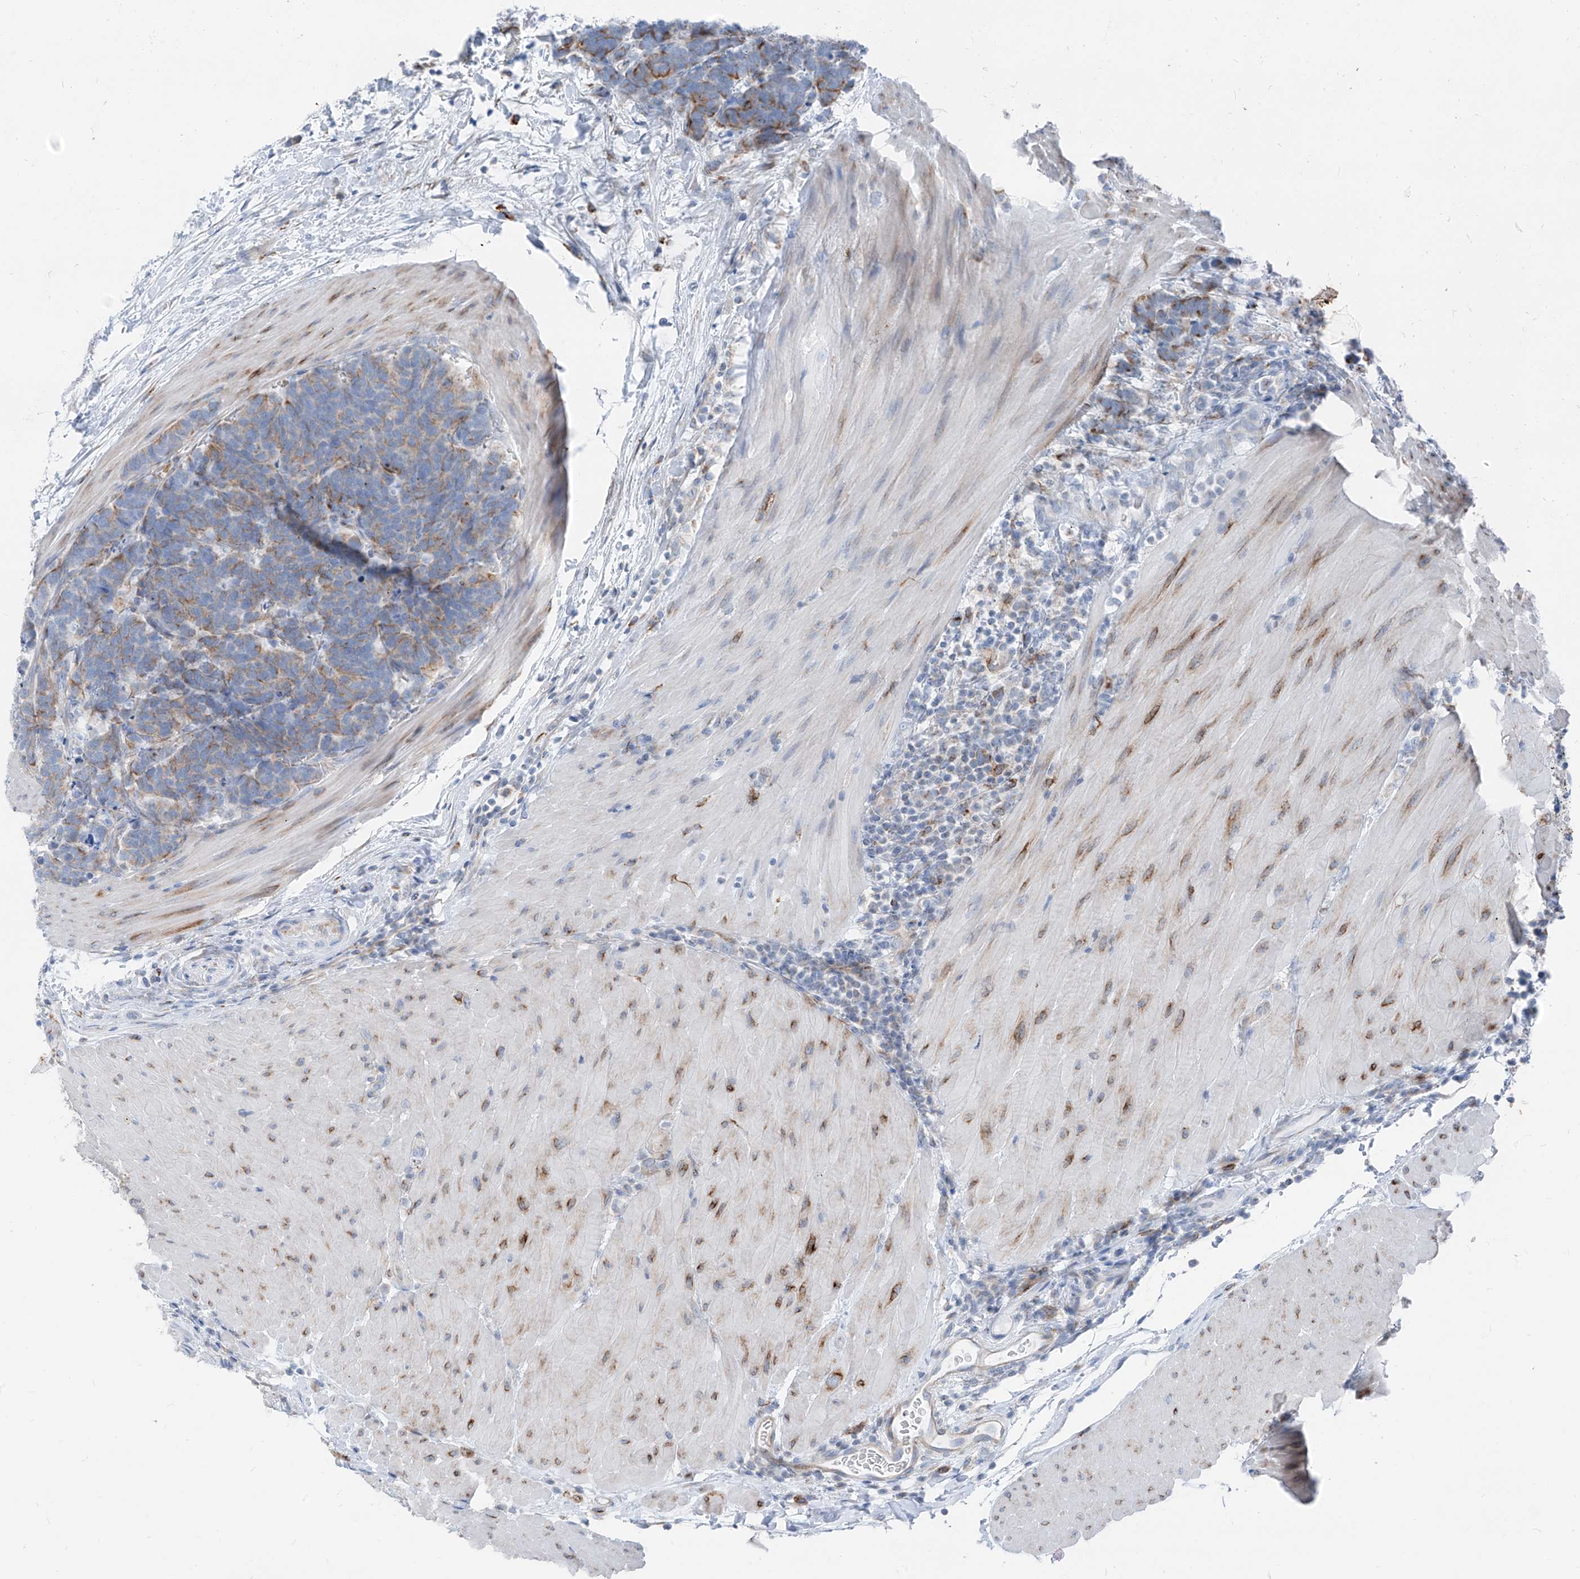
{"staining": {"intensity": "moderate", "quantity": "25%-75%", "location": "cytoplasmic/membranous"}, "tissue": "carcinoid", "cell_type": "Tumor cells", "image_type": "cancer", "snomed": [{"axis": "morphology", "description": "Carcinoma, NOS"}, {"axis": "morphology", "description": "Carcinoid, malignant, NOS"}, {"axis": "topography", "description": "Urinary bladder"}], "caption": "Protein staining shows moderate cytoplasmic/membranous positivity in about 25%-75% of tumor cells in carcinoma.", "gene": "GPR137C", "patient": {"sex": "male", "age": 57}}